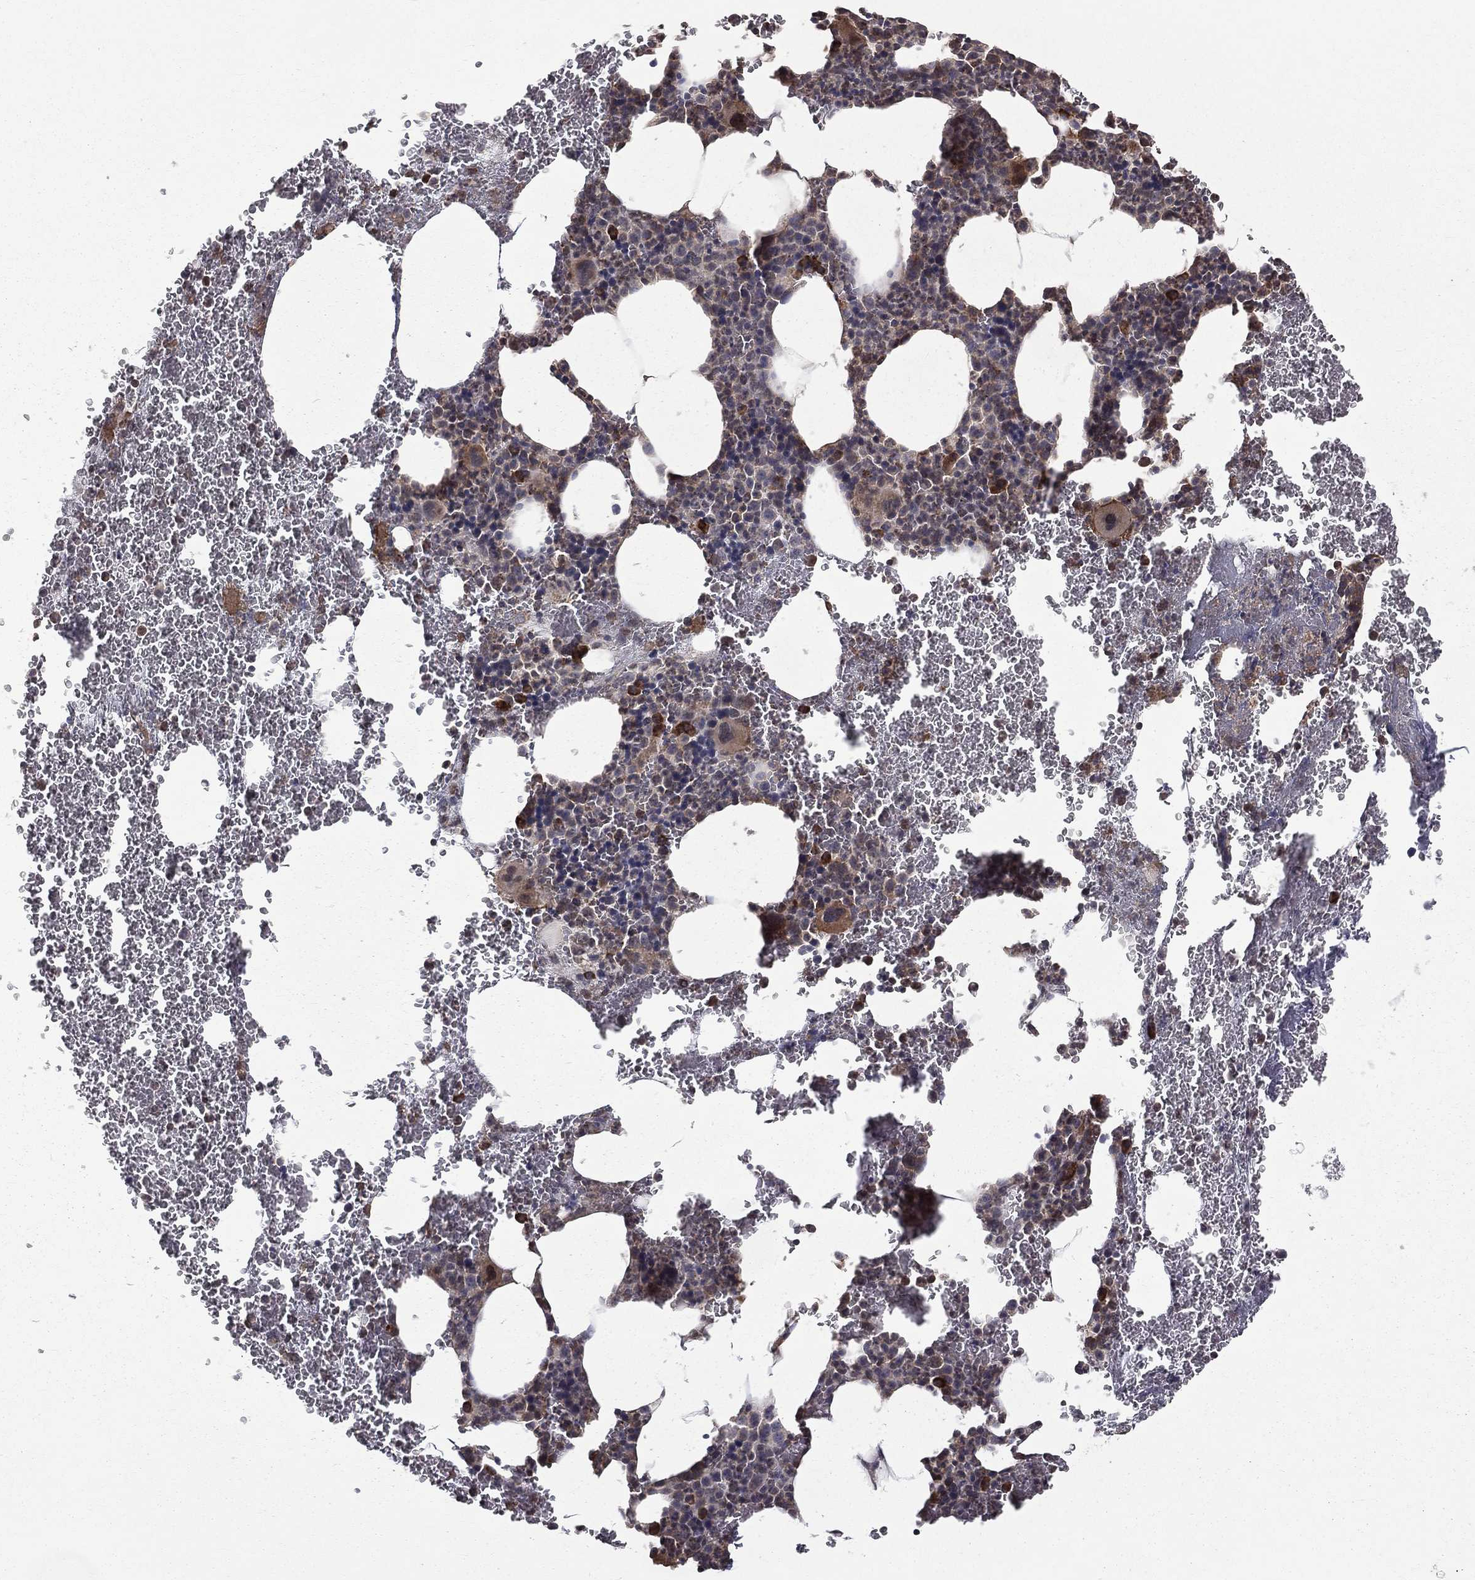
{"staining": {"intensity": "weak", "quantity": "<25%", "location": "cytoplasmic/membranous"}, "tissue": "bone marrow", "cell_type": "Hematopoietic cells", "image_type": "normal", "snomed": [{"axis": "morphology", "description": "Normal tissue, NOS"}, {"axis": "topography", "description": "Bone marrow"}], "caption": "Immunohistochemical staining of benign bone marrow shows no significant expression in hematopoietic cells. Nuclei are stained in blue.", "gene": "OLFML1", "patient": {"sex": "male", "age": 91}}